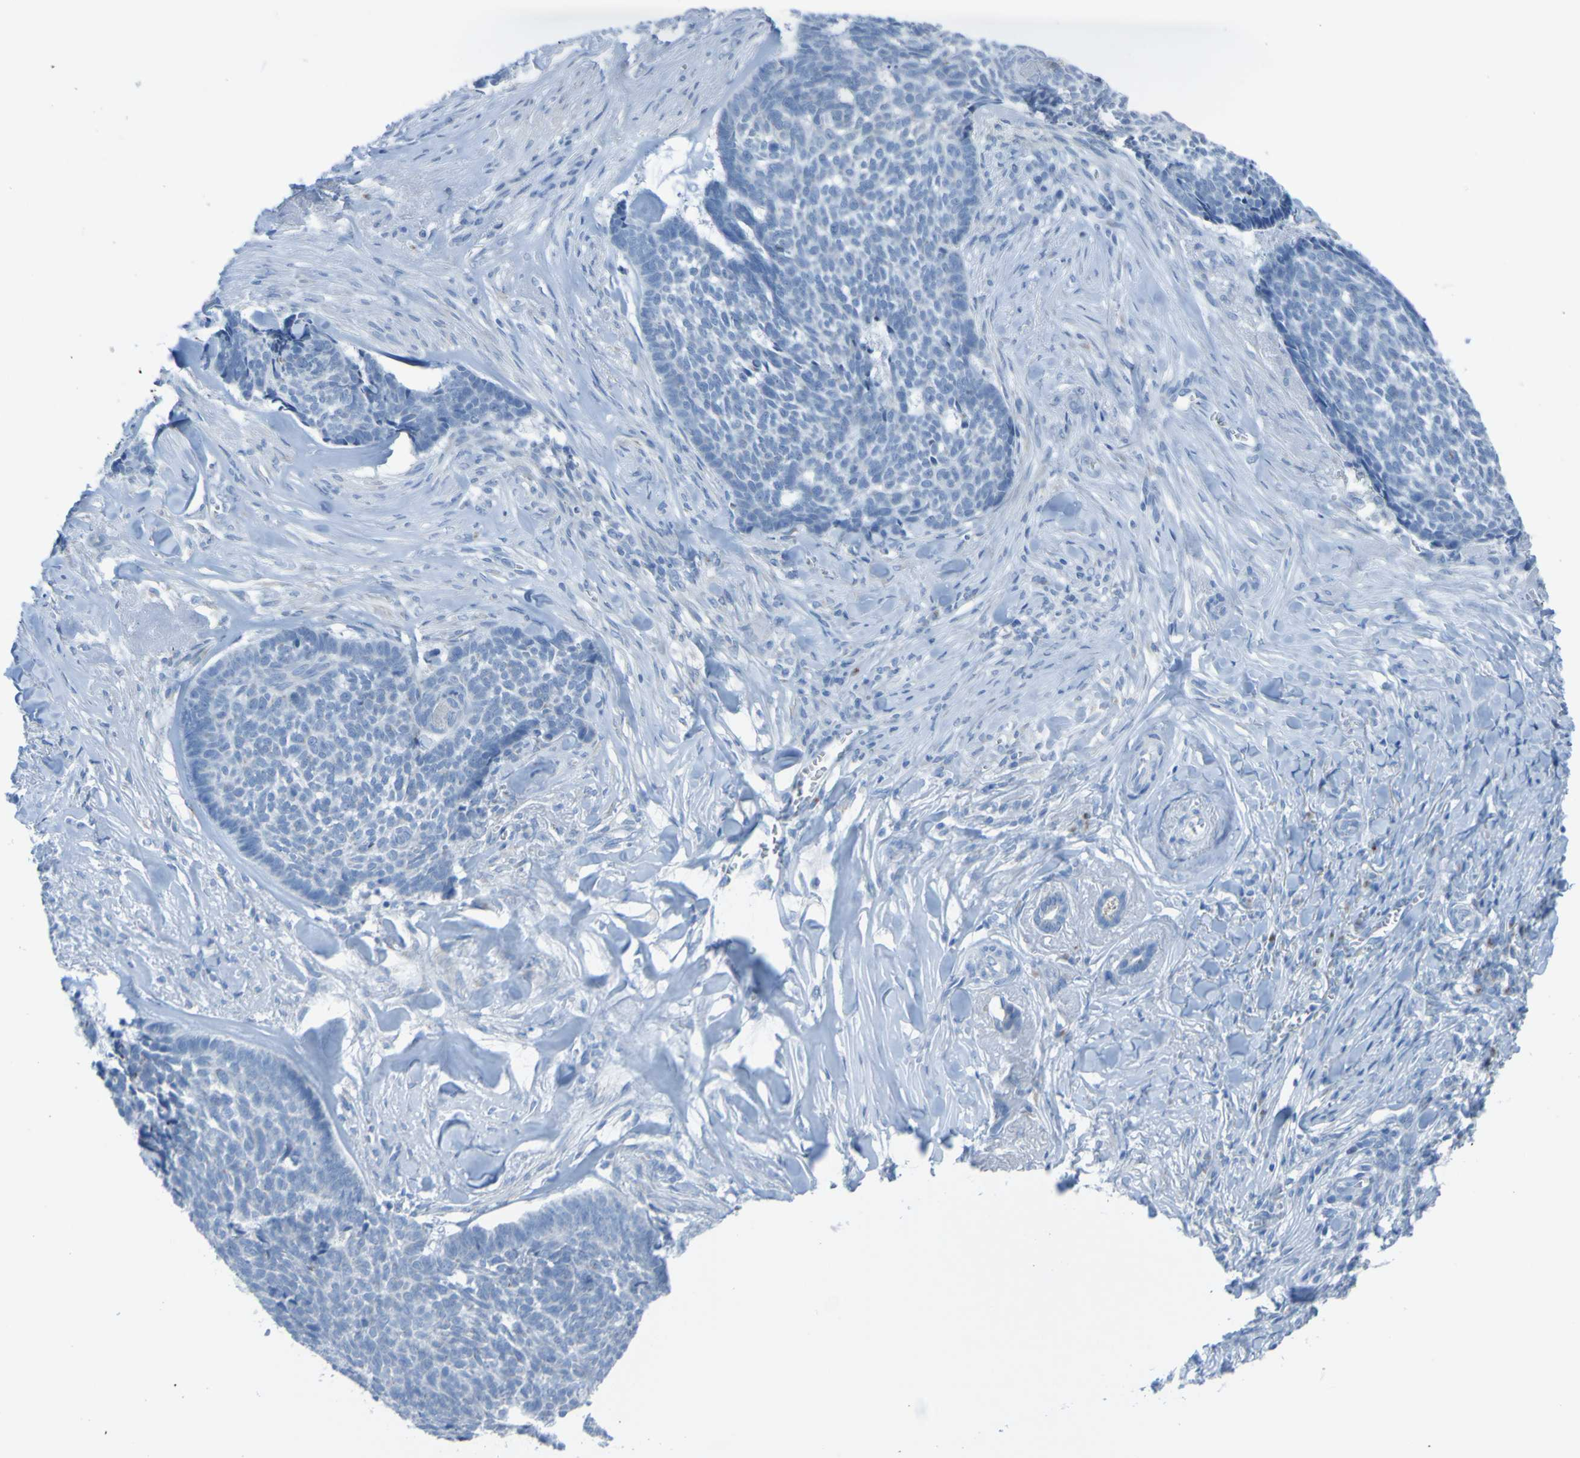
{"staining": {"intensity": "negative", "quantity": "none", "location": "none"}, "tissue": "skin cancer", "cell_type": "Tumor cells", "image_type": "cancer", "snomed": [{"axis": "morphology", "description": "Basal cell carcinoma"}, {"axis": "topography", "description": "Skin"}], "caption": "This is an immunohistochemistry image of human skin basal cell carcinoma. There is no positivity in tumor cells.", "gene": "ACMSD", "patient": {"sex": "male", "age": 84}}